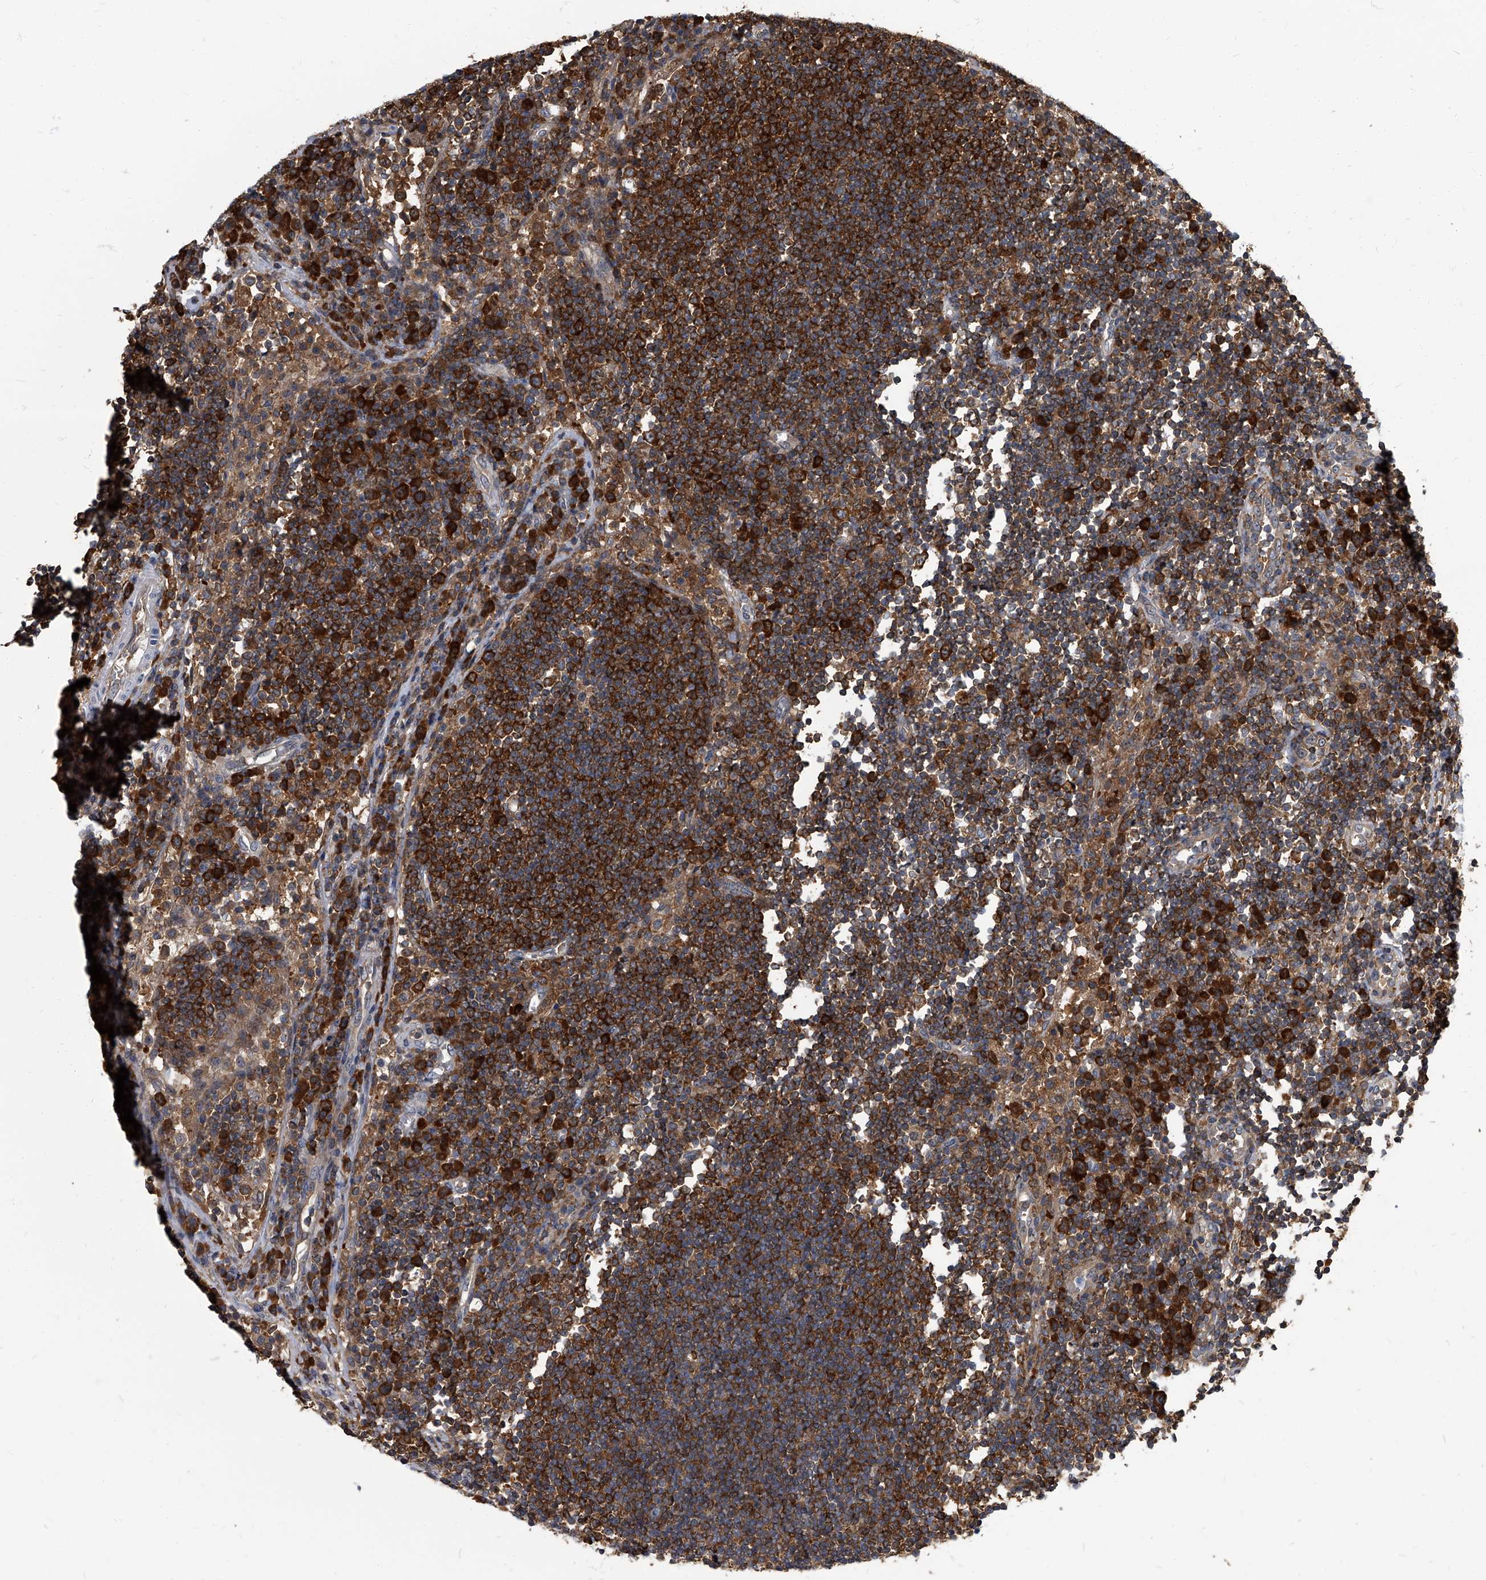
{"staining": {"intensity": "strong", "quantity": ">75%", "location": "cytoplasmic/membranous"}, "tissue": "lymph node", "cell_type": "Germinal center cells", "image_type": "normal", "snomed": [{"axis": "morphology", "description": "Normal tissue, NOS"}, {"axis": "topography", "description": "Lymph node"}], "caption": "Strong cytoplasmic/membranous staining is identified in approximately >75% of germinal center cells in unremarkable lymph node.", "gene": "CDV3", "patient": {"sex": "female", "age": 53}}